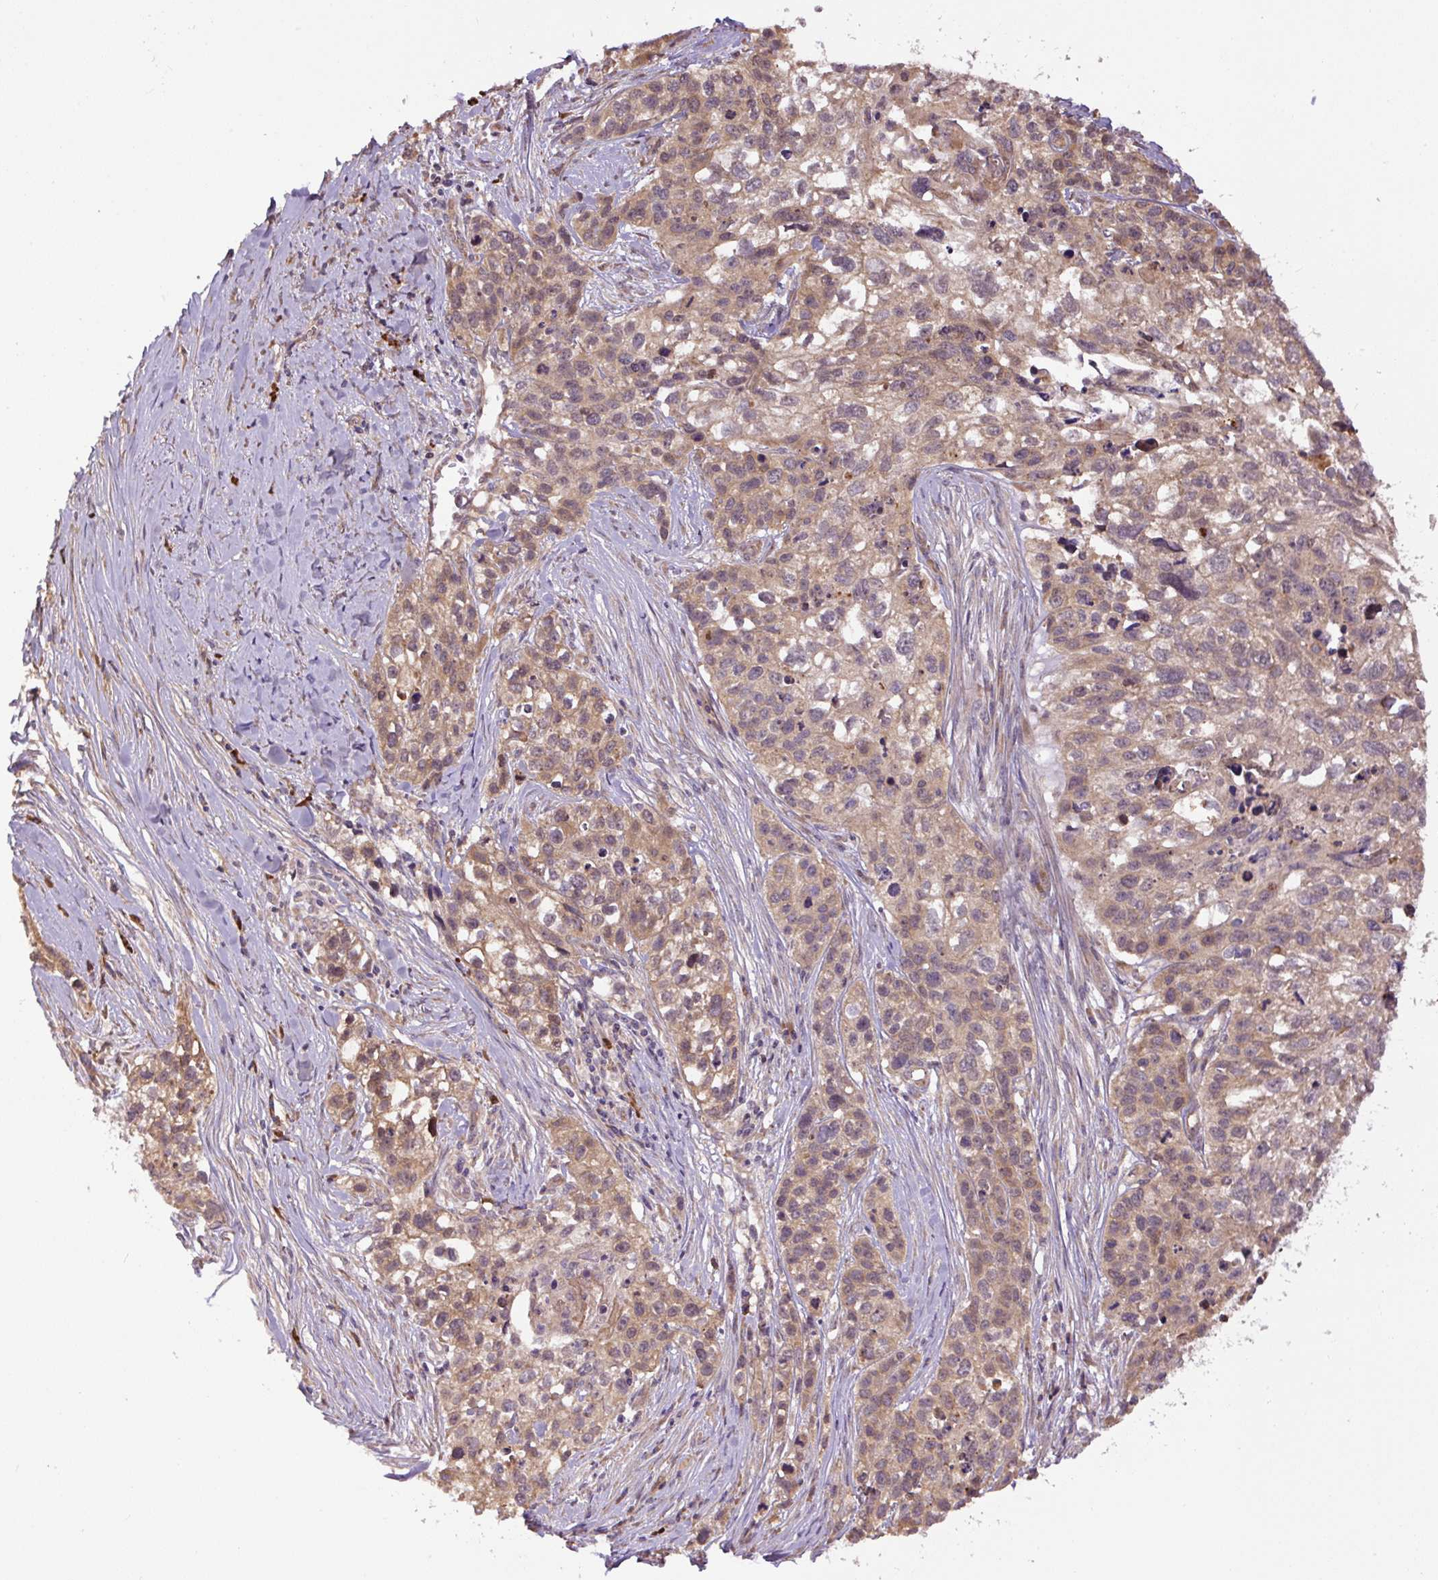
{"staining": {"intensity": "moderate", "quantity": ">75%", "location": "cytoplasmic/membranous"}, "tissue": "lung cancer", "cell_type": "Tumor cells", "image_type": "cancer", "snomed": [{"axis": "morphology", "description": "Squamous cell carcinoma, NOS"}, {"axis": "topography", "description": "Lung"}], "caption": "Protein expression analysis of human lung cancer reveals moderate cytoplasmic/membranous staining in about >75% of tumor cells.", "gene": "PPME1", "patient": {"sex": "male", "age": 74}}